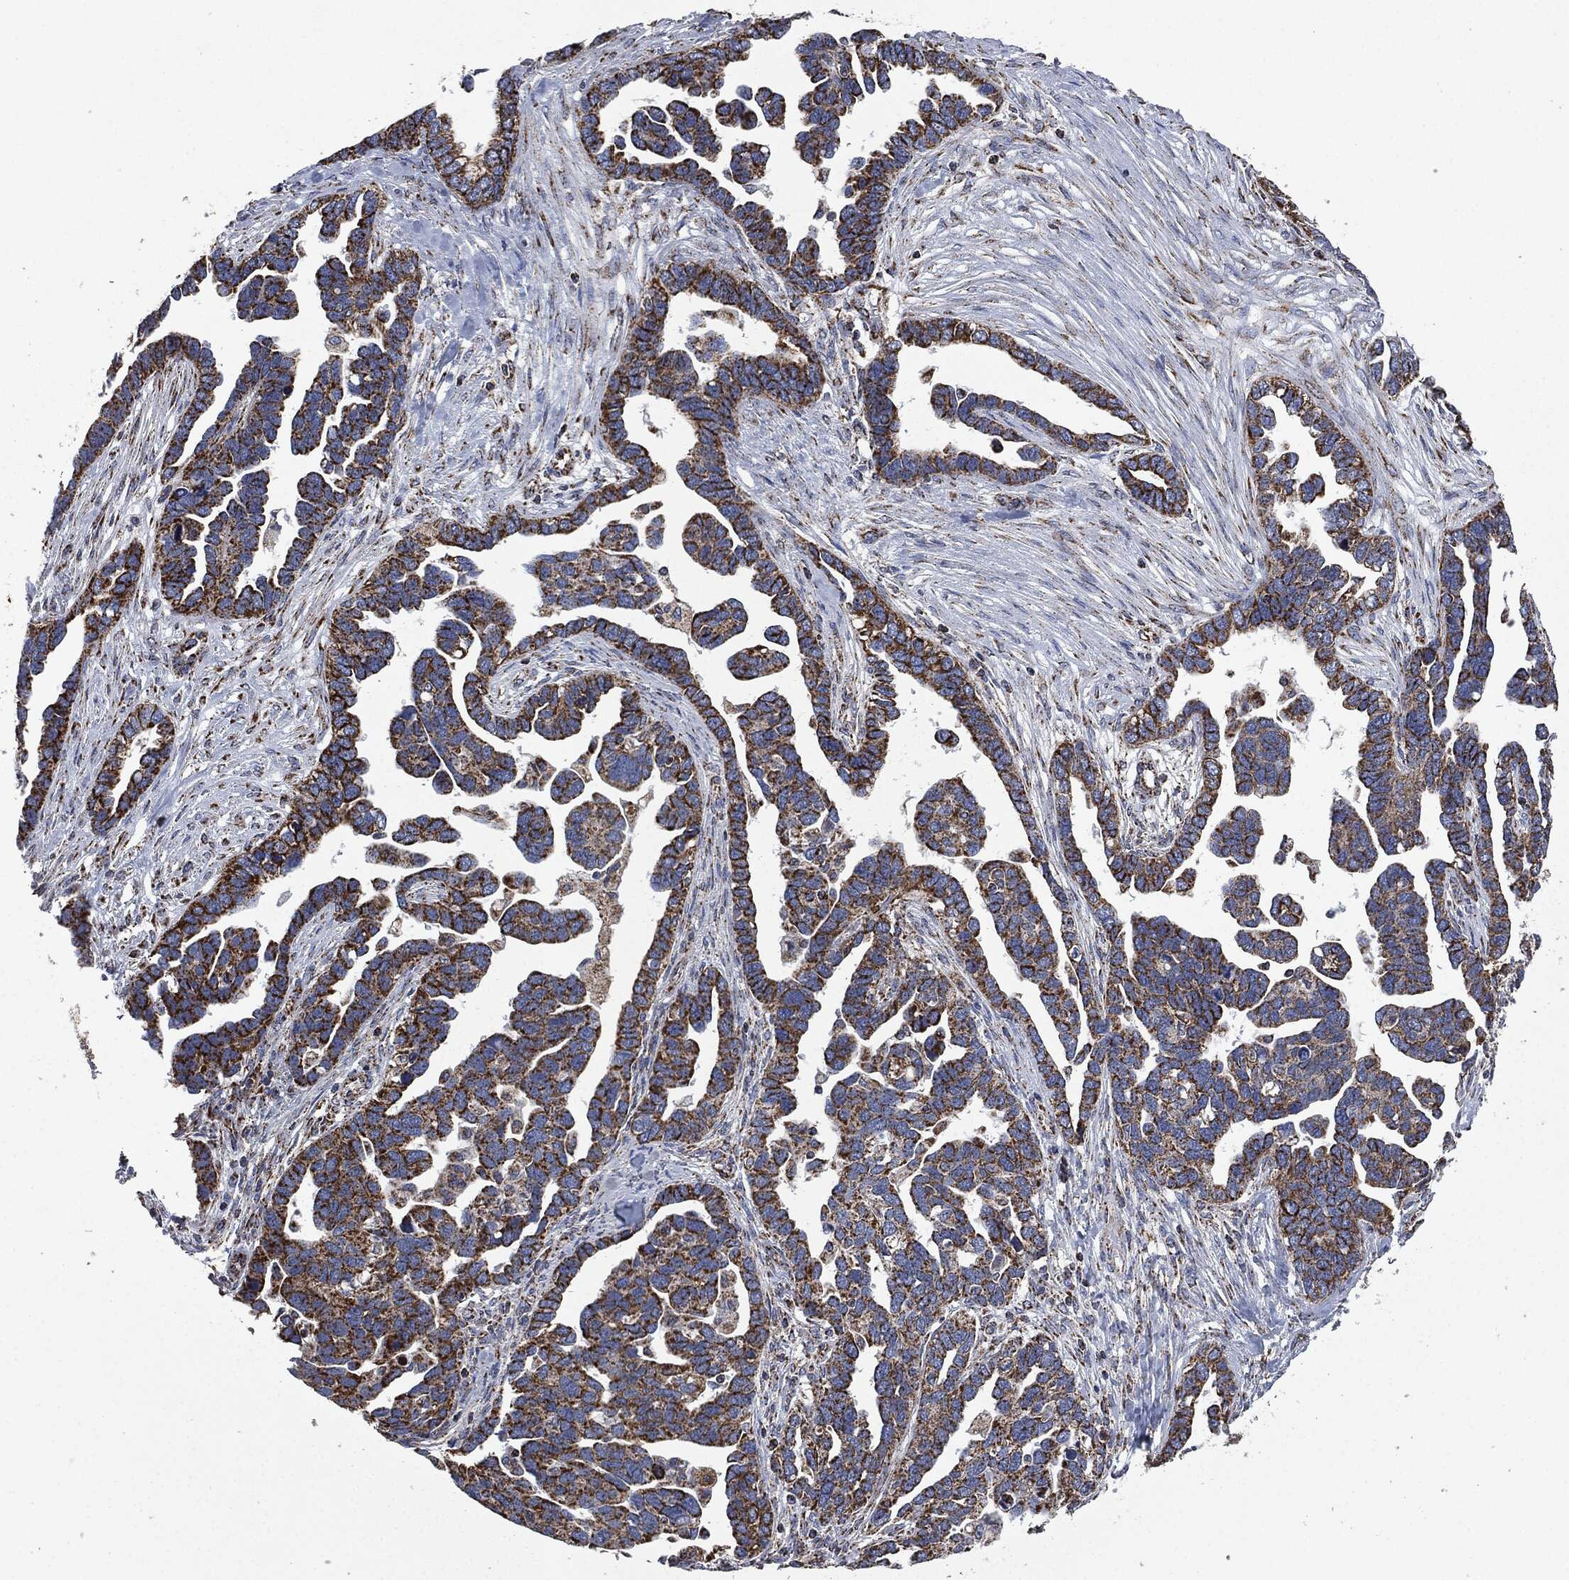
{"staining": {"intensity": "strong", "quantity": ">75%", "location": "cytoplasmic/membranous"}, "tissue": "ovarian cancer", "cell_type": "Tumor cells", "image_type": "cancer", "snomed": [{"axis": "morphology", "description": "Cystadenocarcinoma, serous, NOS"}, {"axis": "topography", "description": "Ovary"}], "caption": "Immunohistochemical staining of human ovarian cancer reveals high levels of strong cytoplasmic/membranous positivity in approximately >75% of tumor cells.", "gene": "RYK", "patient": {"sex": "female", "age": 54}}